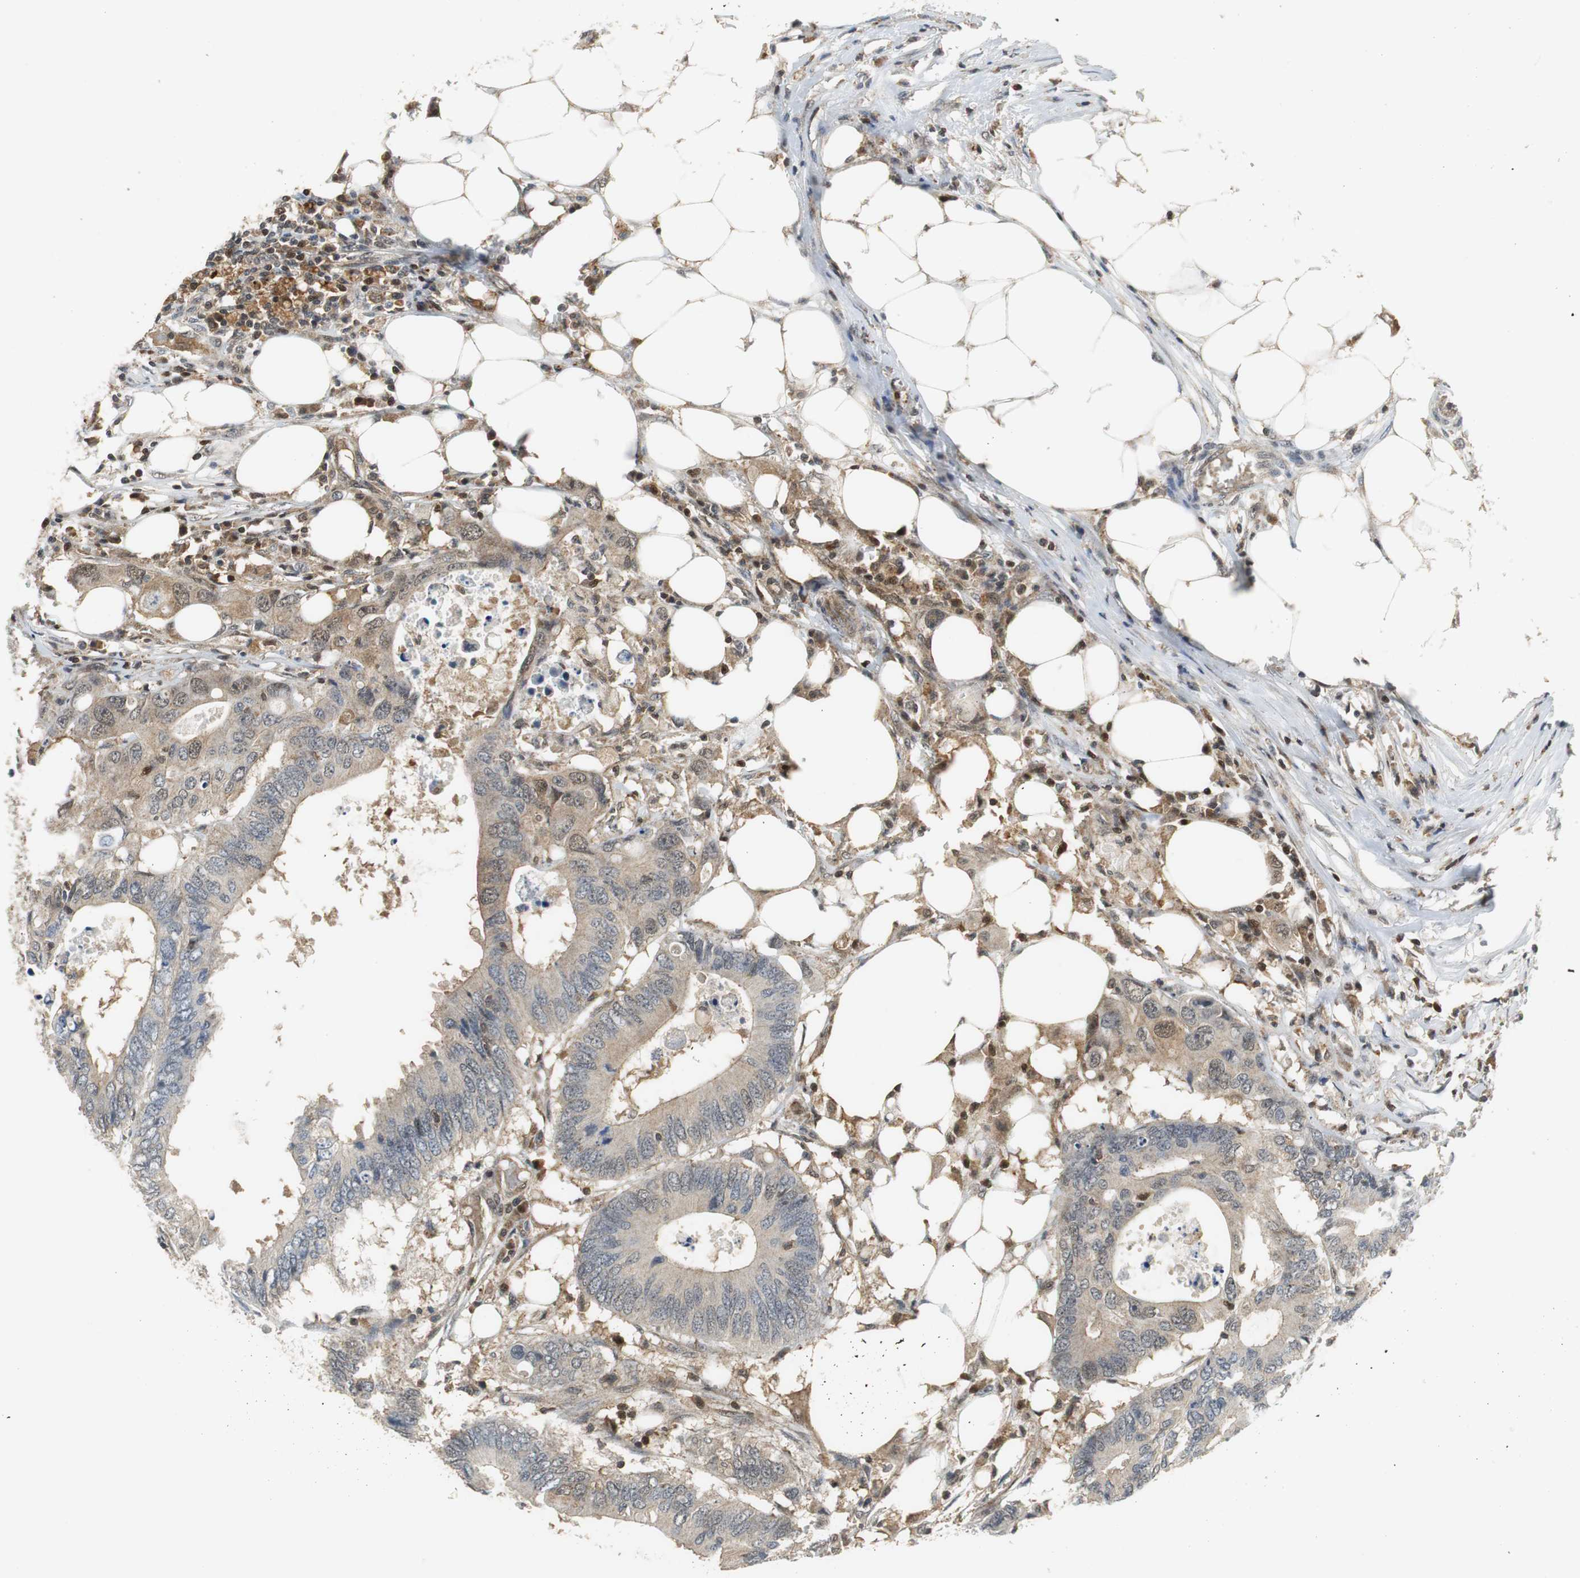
{"staining": {"intensity": "moderate", "quantity": ">75%", "location": "cytoplasmic/membranous"}, "tissue": "colorectal cancer", "cell_type": "Tumor cells", "image_type": "cancer", "snomed": [{"axis": "morphology", "description": "Adenocarcinoma, NOS"}, {"axis": "topography", "description": "Colon"}], "caption": "DAB immunohistochemical staining of colorectal cancer reveals moderate cytoplasmic/membranous protein expression in approximately >75% of tumor cells. (DAB IHC with brightfield microscopy, high magnification).", "gene": "GSDMD", "patient": {"sex": "male", "age": 71}}